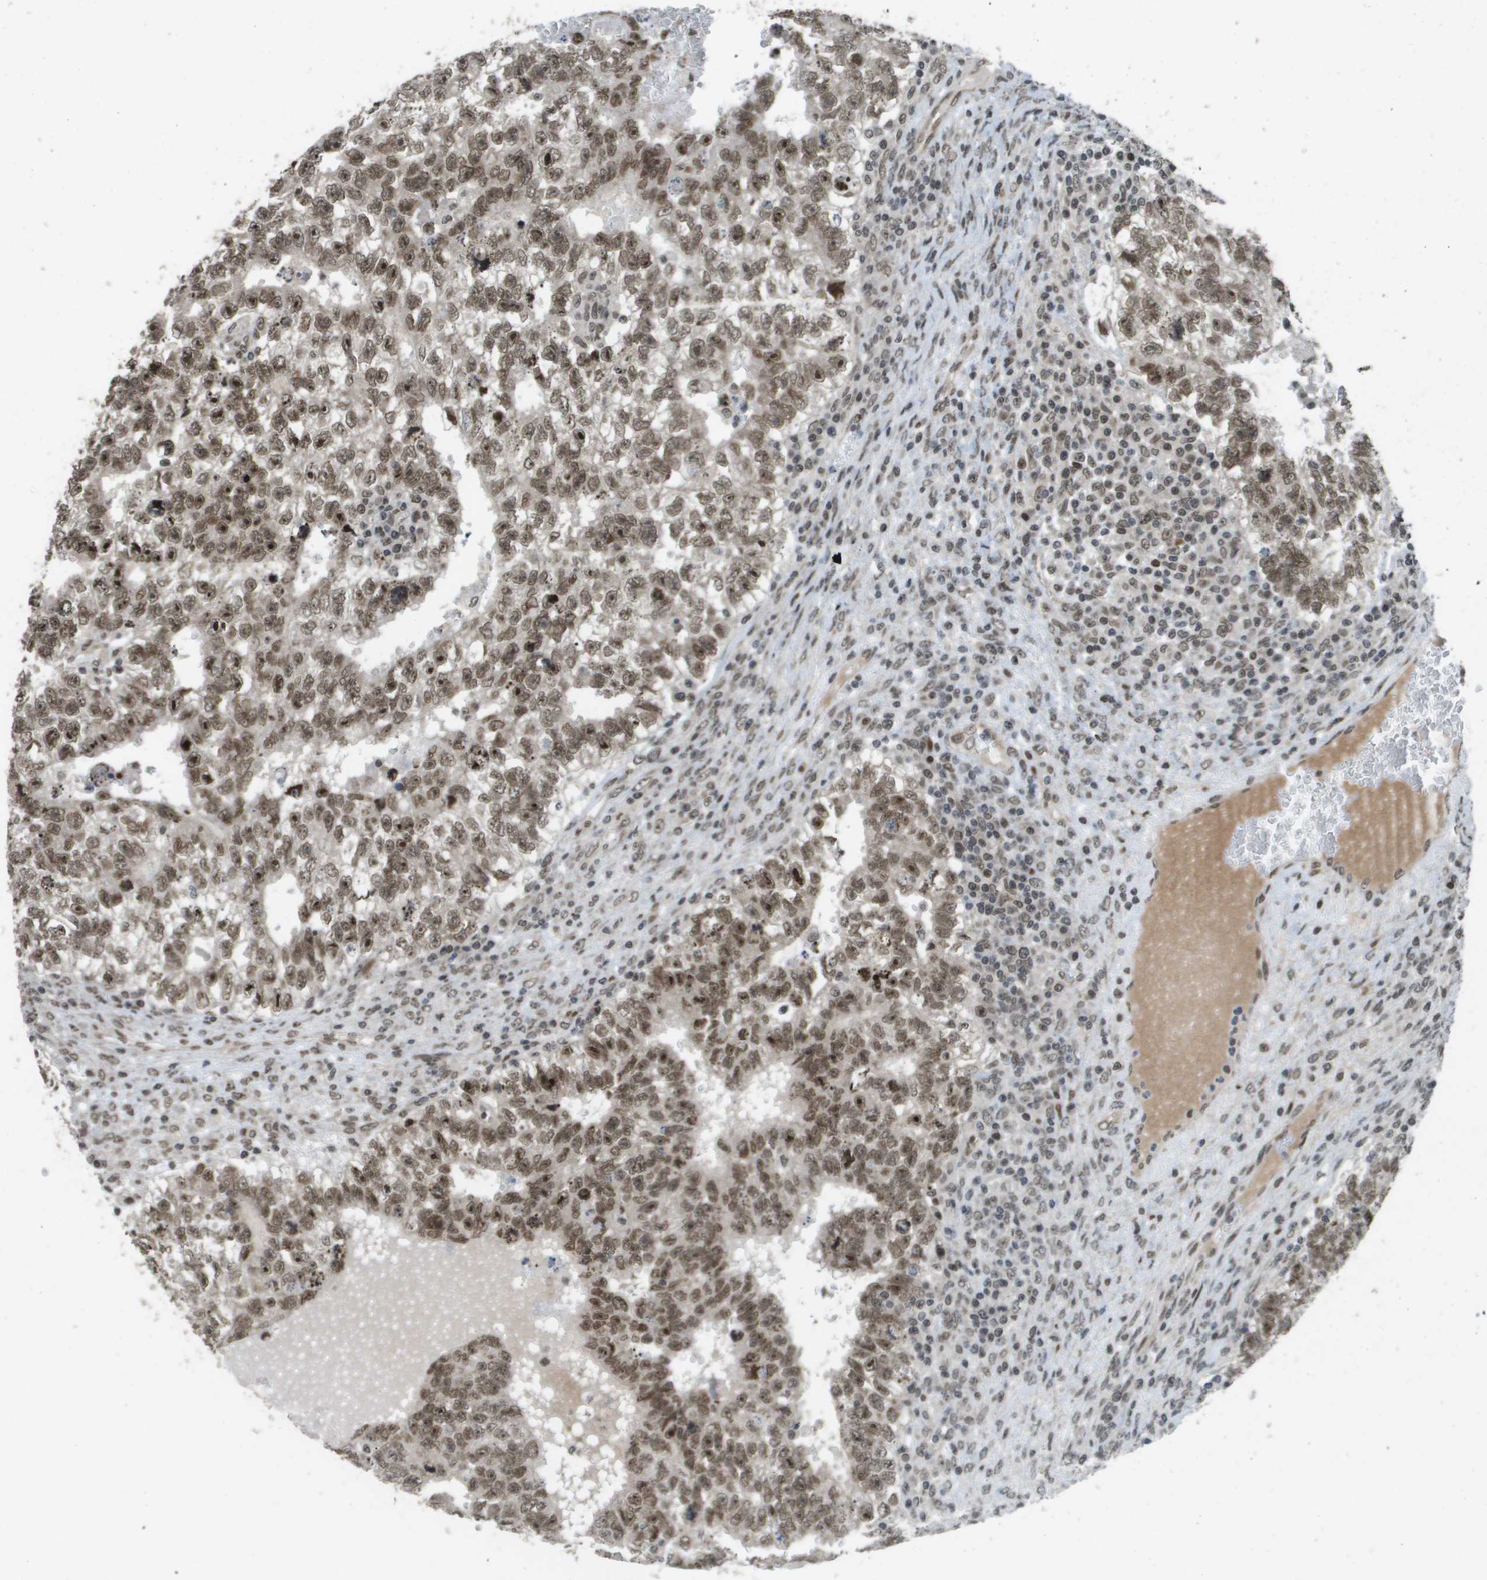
{"staining": {"intensity": "moderate", "quantity": ">75%", "location": "nuclear"}, "tissue": "testis cancer", "cell_type": "Tumor cells", "image_type": "cancer", "snomed": [{"axis": "morphology", "description": "Seminoma, NOS"}, {"axis": "morphology", "description": "Carcinoma, Embryonal, NOS"}, {"axis": "topography", "description": "Testis"}], "caption": "Moderate nuclear positivity for a protein is identified in about >75% of tumor cells of testis cancer using immunohistochemistry (IHC).", "gene": "KAT5", "patient": {"sex": "male", "age": 38}}